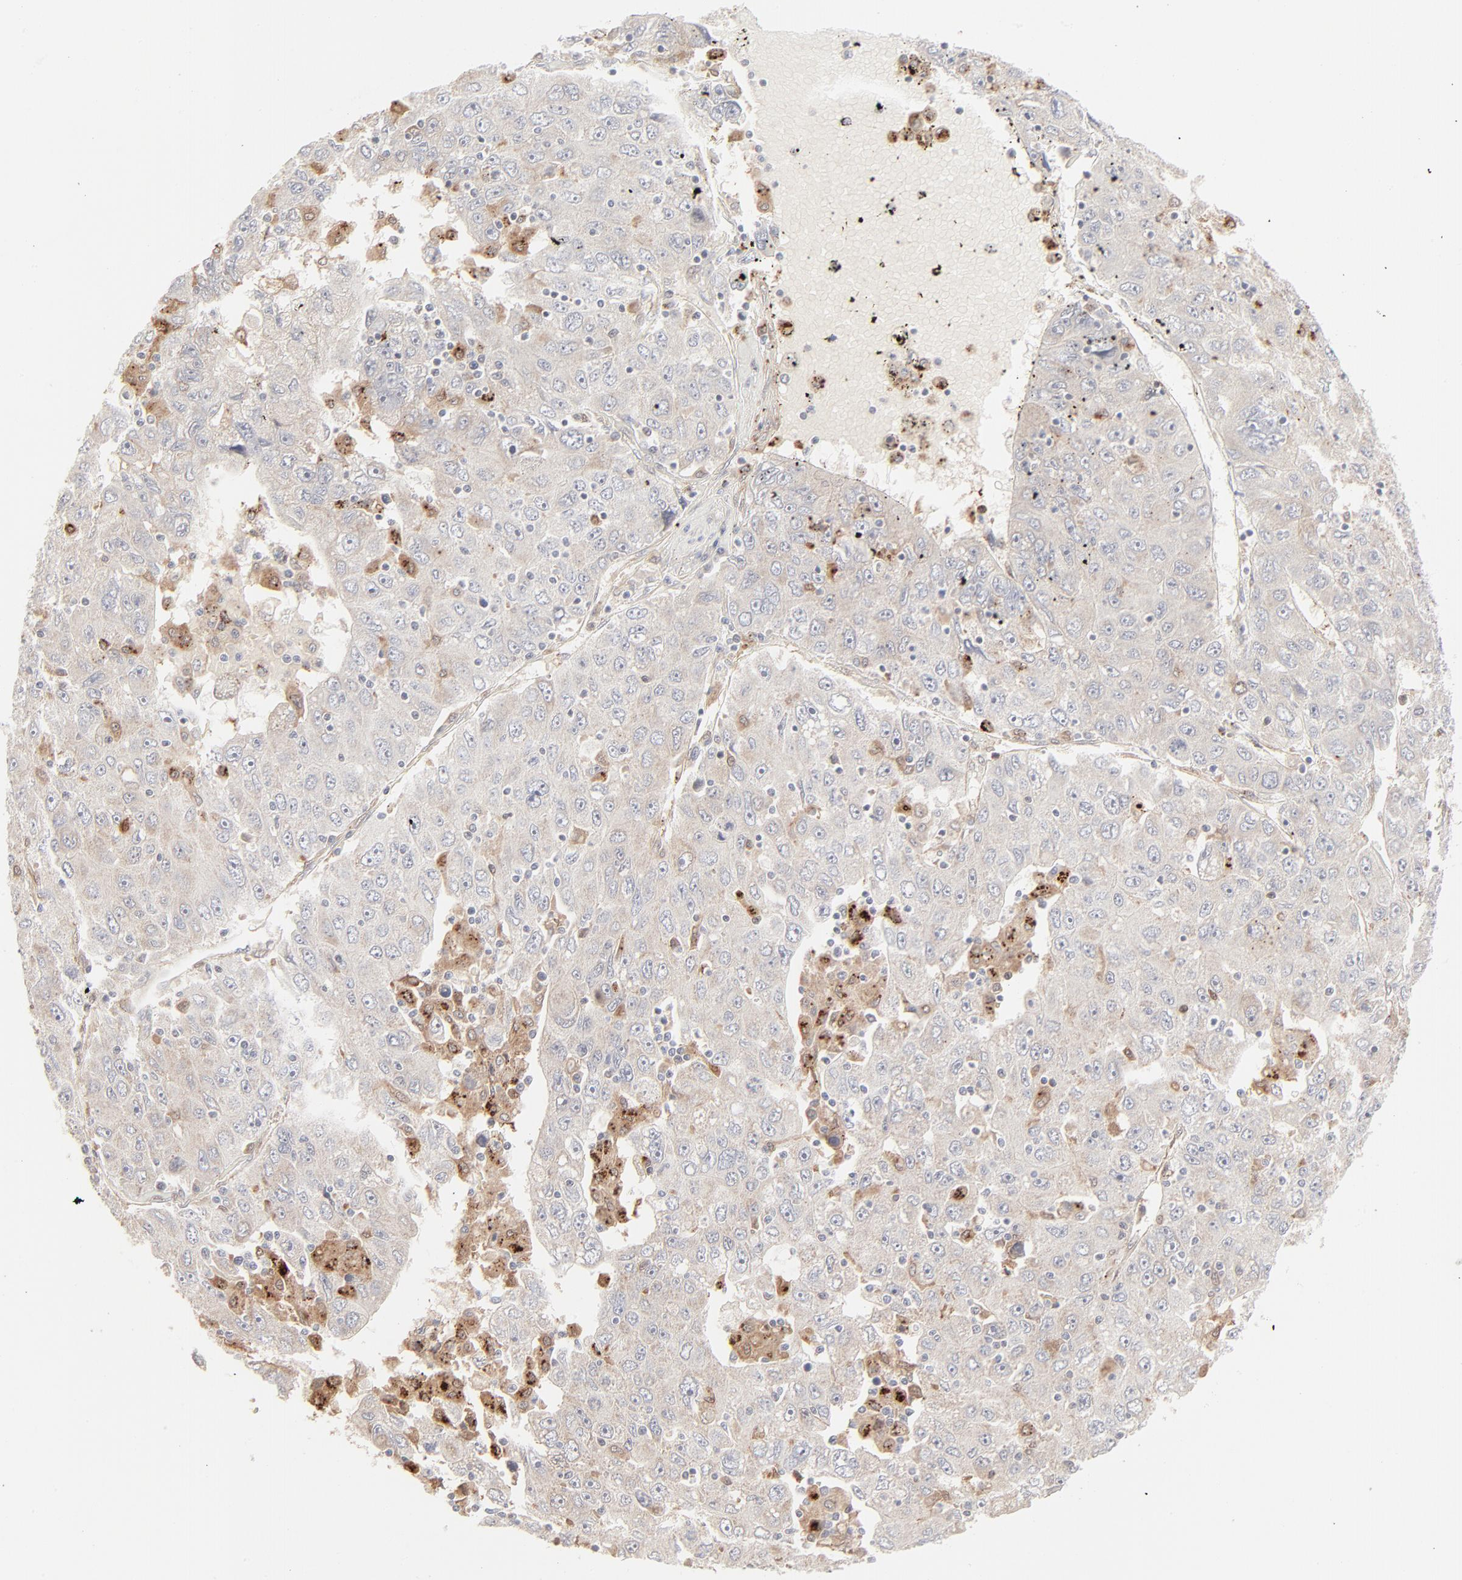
{"staining": {"intensity": "negative", "quantity": "none", "location": "none"}, "tissue": "liver cancer", "cell_type": "Tumor cells", "image_type": "cancer", "snomed": [{"axis": "morphology", "description": "Carcinoma, Hepatocellular, NOS"}, {"axis": "topography", "description": "Liver"}], "caption": "An immunohistochemistry (IHC) micrograph of liver hepatocellular carcinoma is shown. There is no staining in tumor cells of liver hepatocellular carcinoma.", "gene": "LGALS2", "patient": {"sex": "male", "age": 49}}